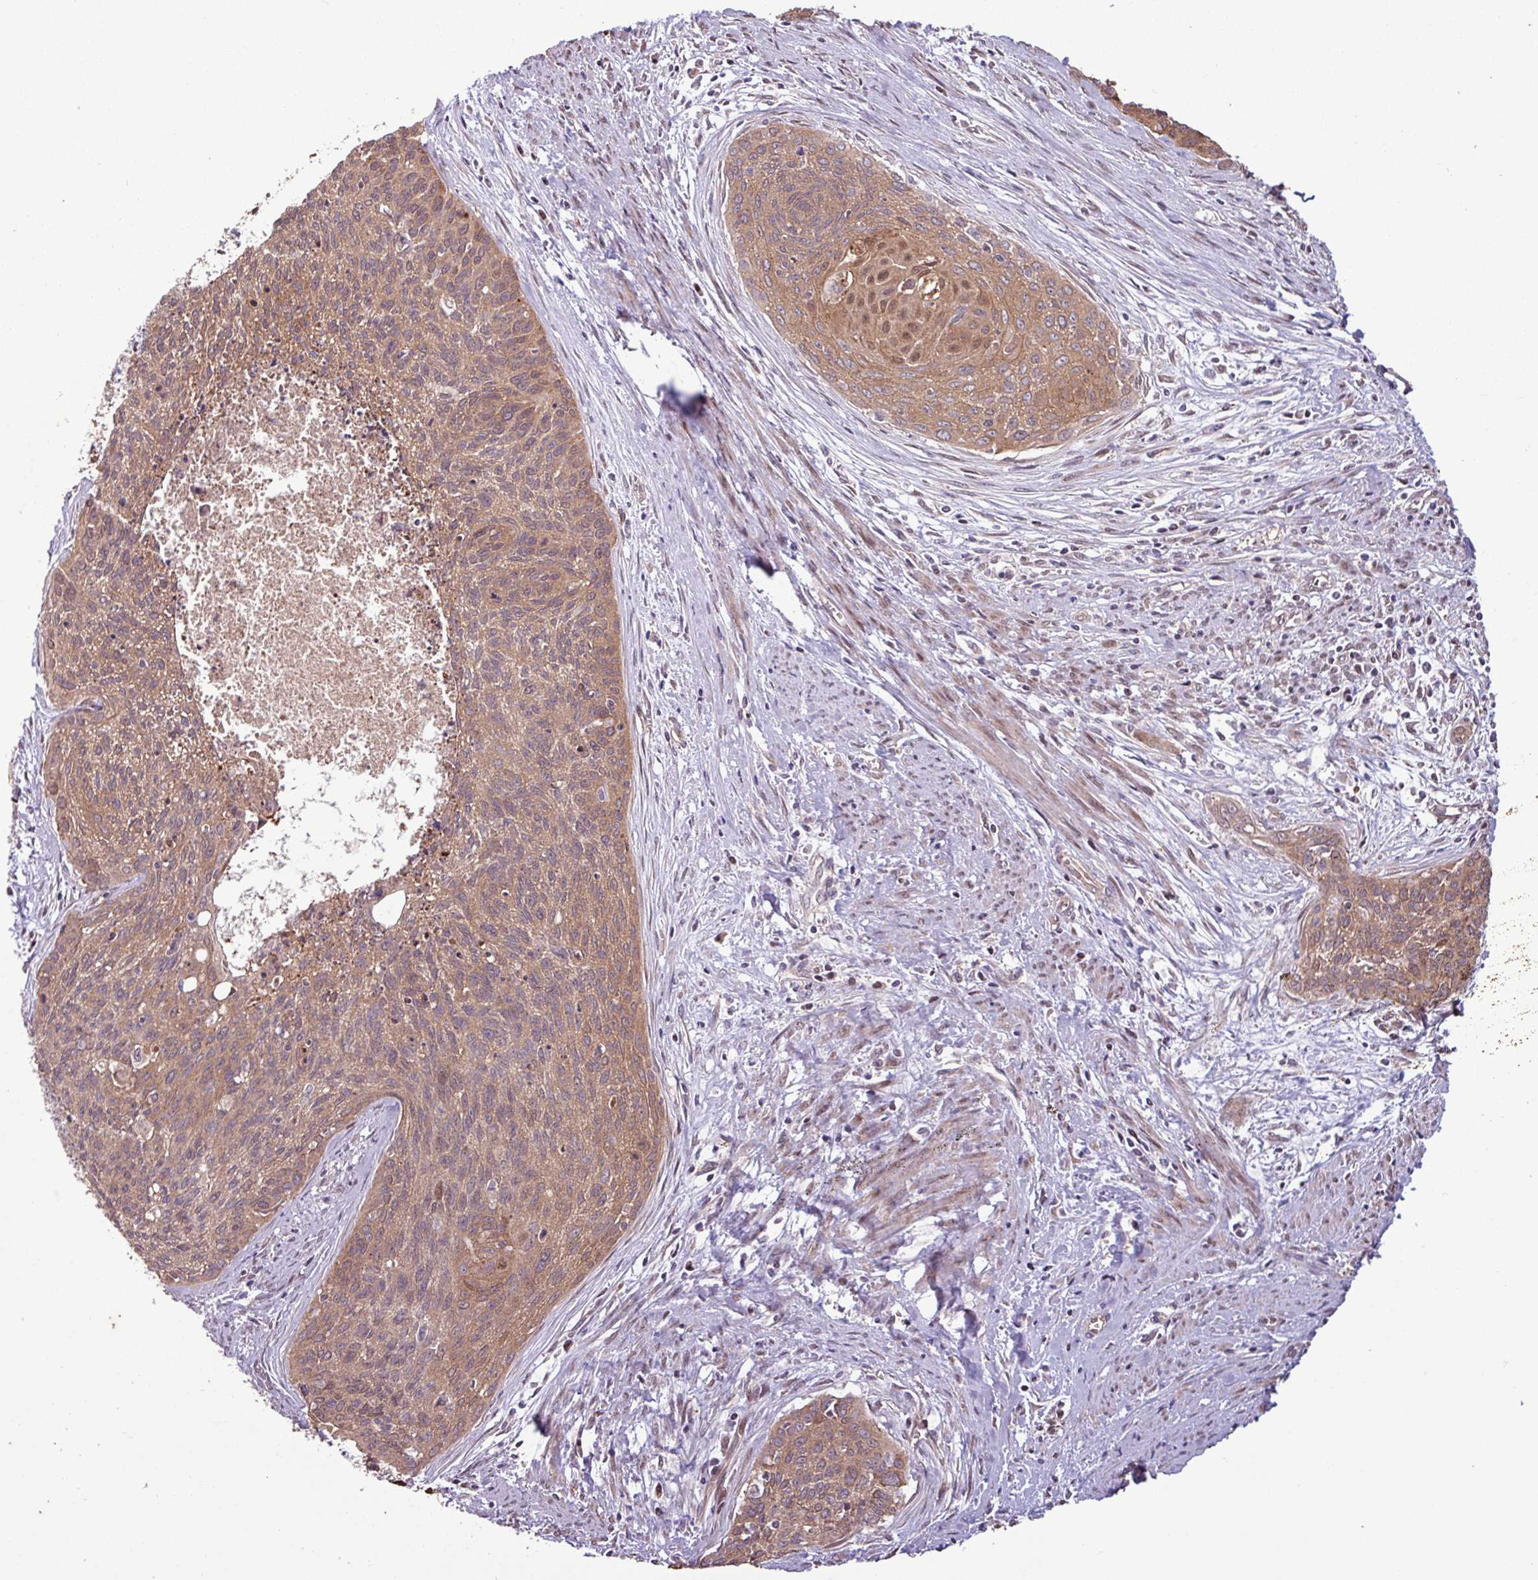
{"staining": {"intensity": "moderate", "quantity": ">75%", "location": "cytoplasmic/membranous,nuclear"}, "tissue": "cervical cancer", "cell_type": "Tumor cells", "image_type": "cancer", "snomed": [{"axis": "morphology", "description": "Squamous cell carcinoma, NOS"}, {"axis": "topography", "description": "Cervix"}], "caption": "Human cervical cancer stained for a protein (brown) exhibits moderate cytoplasmic/membranous and nuclear positive staining in about >75% of tumor cells.", "gene": "PDPR", "patient": {"sex": "female", "age": 55}}